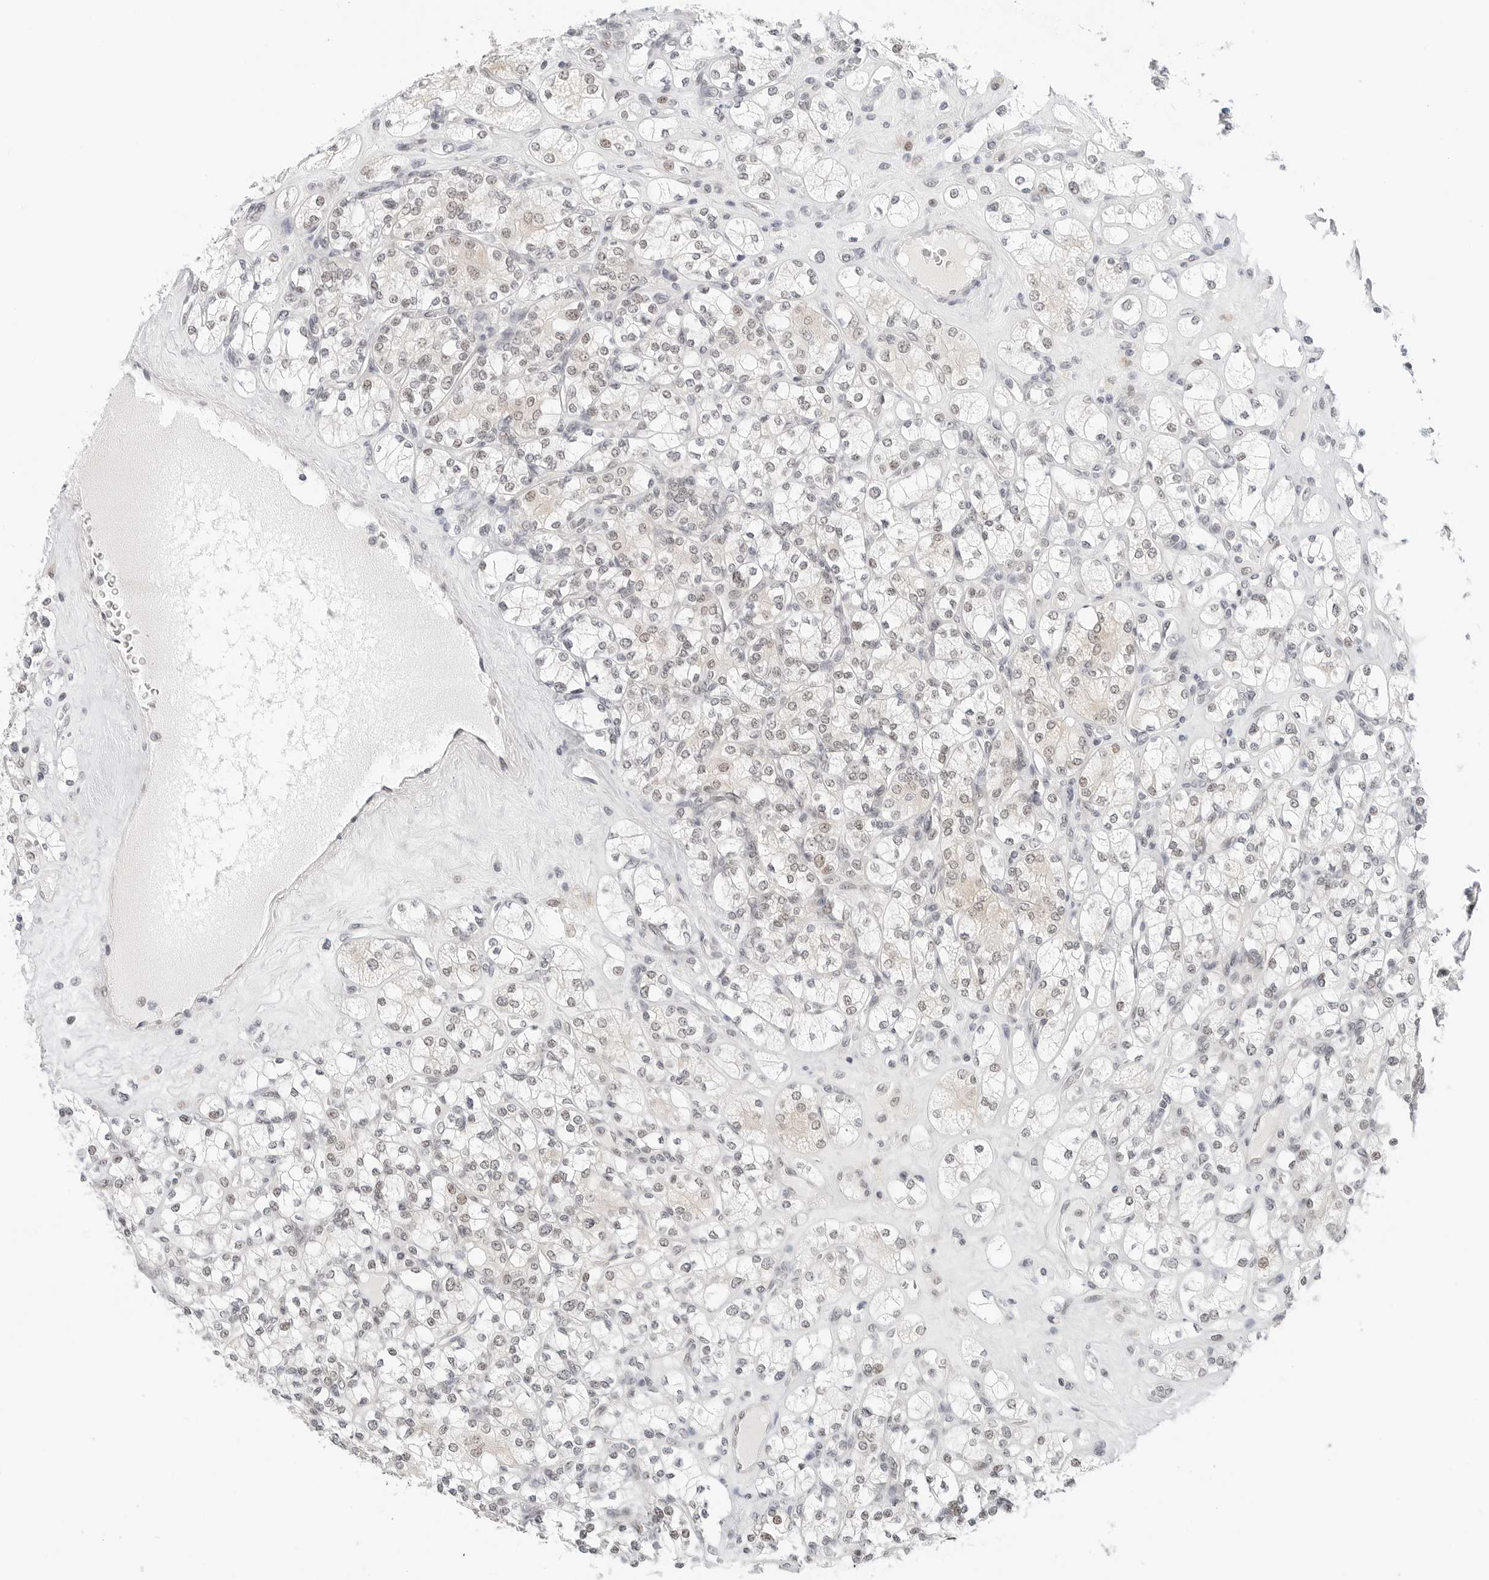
{"staining": {"intensity": "weak", "quantity": "25%-75%", "location": "nuclear"}, "tissue": "renal cancer", "cell_type": "Tumor cells", "image_type": "cancer", "snomed": [{"axis": "morphology", "description": "Adenocarcinoma, NOS"}, {"axis": "topography", "description": "Kidney"}], "caption": "A high-resolution photomicrograph shows immunohistochemistry (IHC) staining of renal cancer (adenocarcinoma), which demonstrates weak nuclear expression in approximately 25%-75% of tumor cells.", "gene": "TSEN2", "patient": {"sex": "male", "age": 77}}